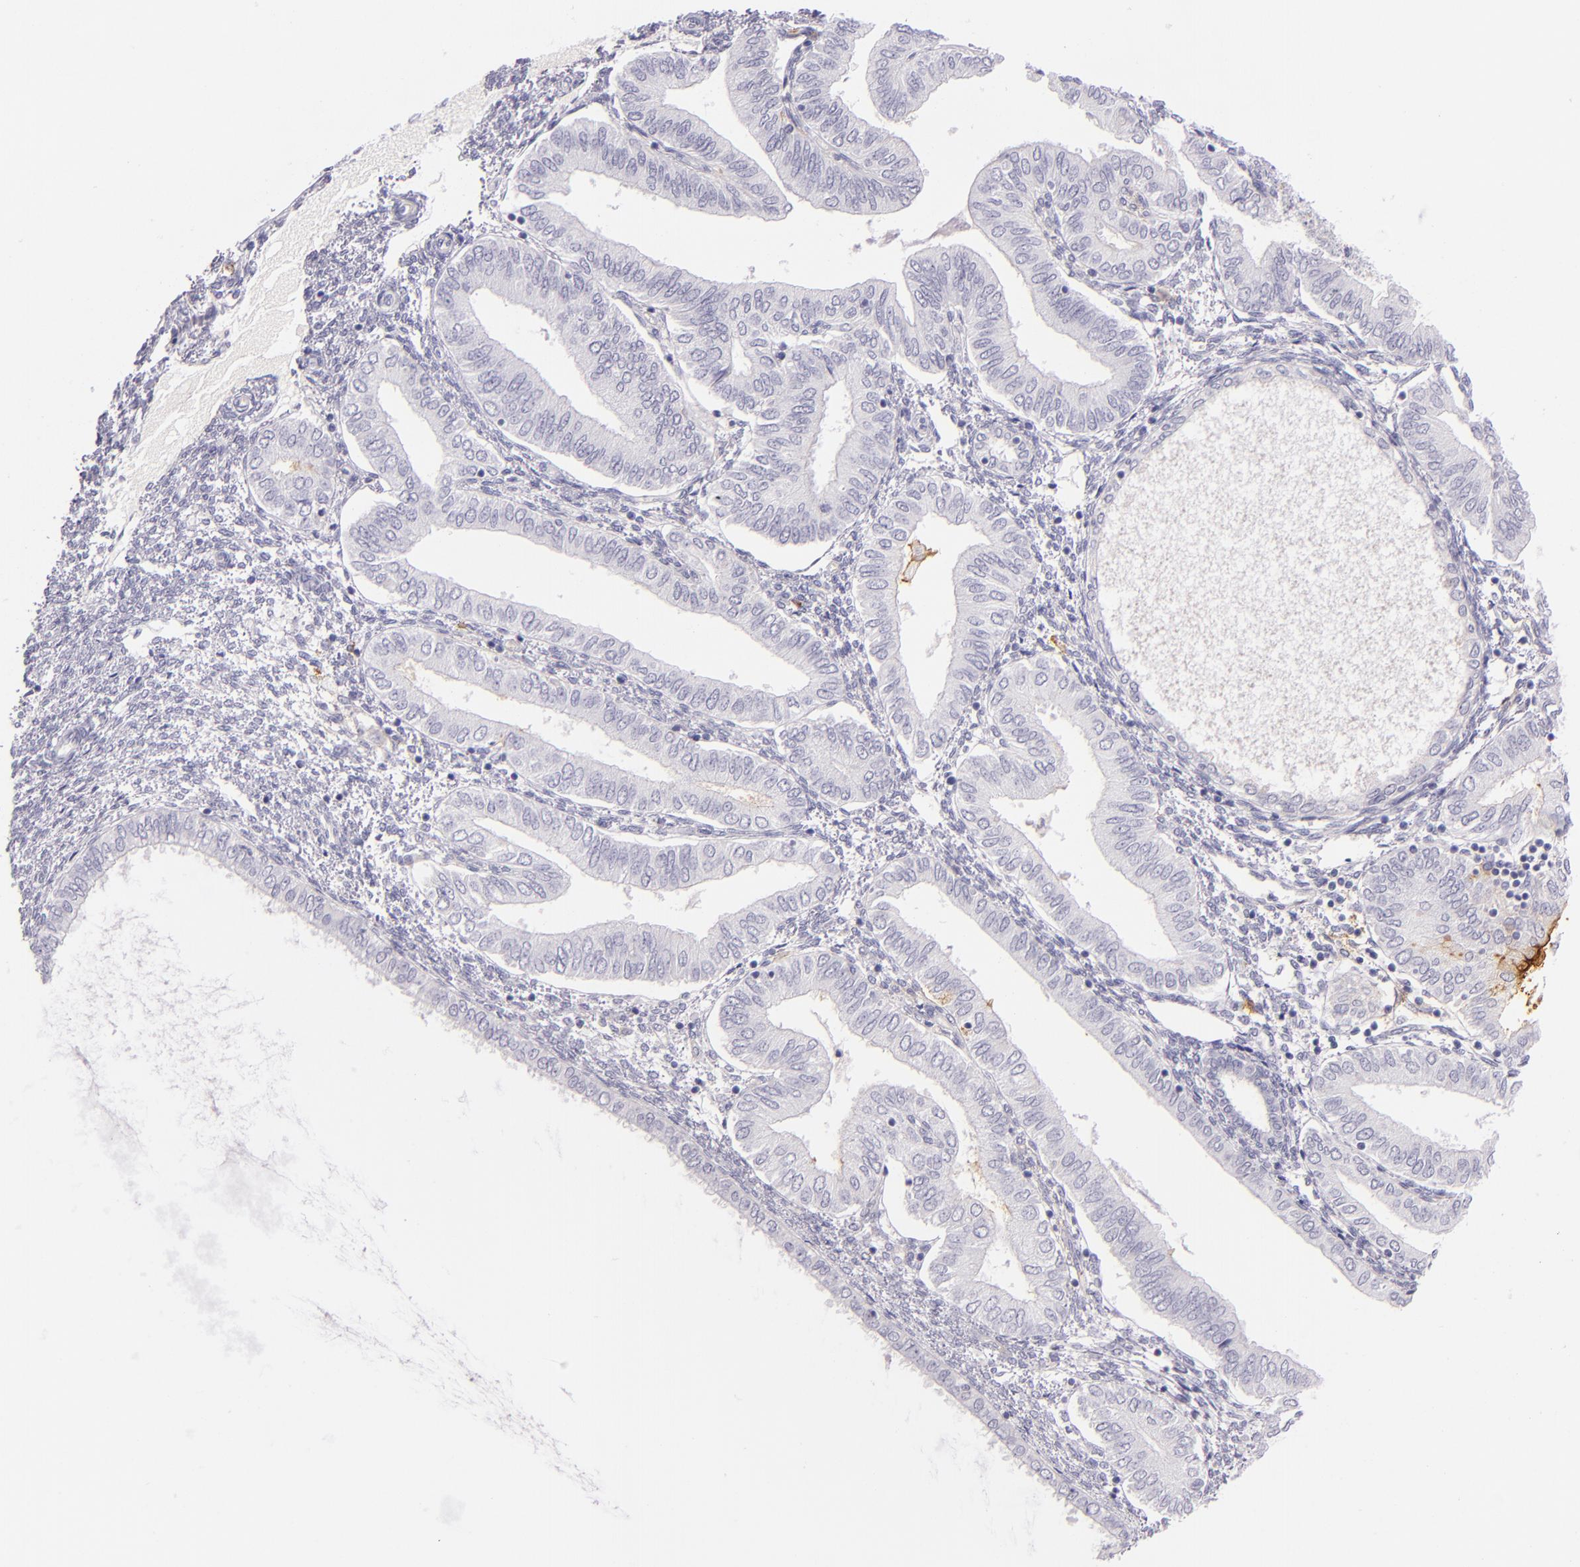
{"staining": {"intensity": "negative", "quantity": "none", "location": "none"}, "tissue": "endometrial cancer", "cell_type": "Tumor cells", "image_type": "cancer", "snomed": [{"axis": "morphology", "description": "Adenocarcinoma, NOS"}, {"axis": "topography", "description": "Endometrium"}], "caption": "Immunohistochemistry (IHC) photomicrograph of neoplastic tissue: adenocarcinoma (endometrial) stained with DAB (3,3'-diaminobenzidine) demonstrates no significant protein staining in tumor cells.", "gene": "ICAM1", "patient": {"sex": "female", "age": 51}}